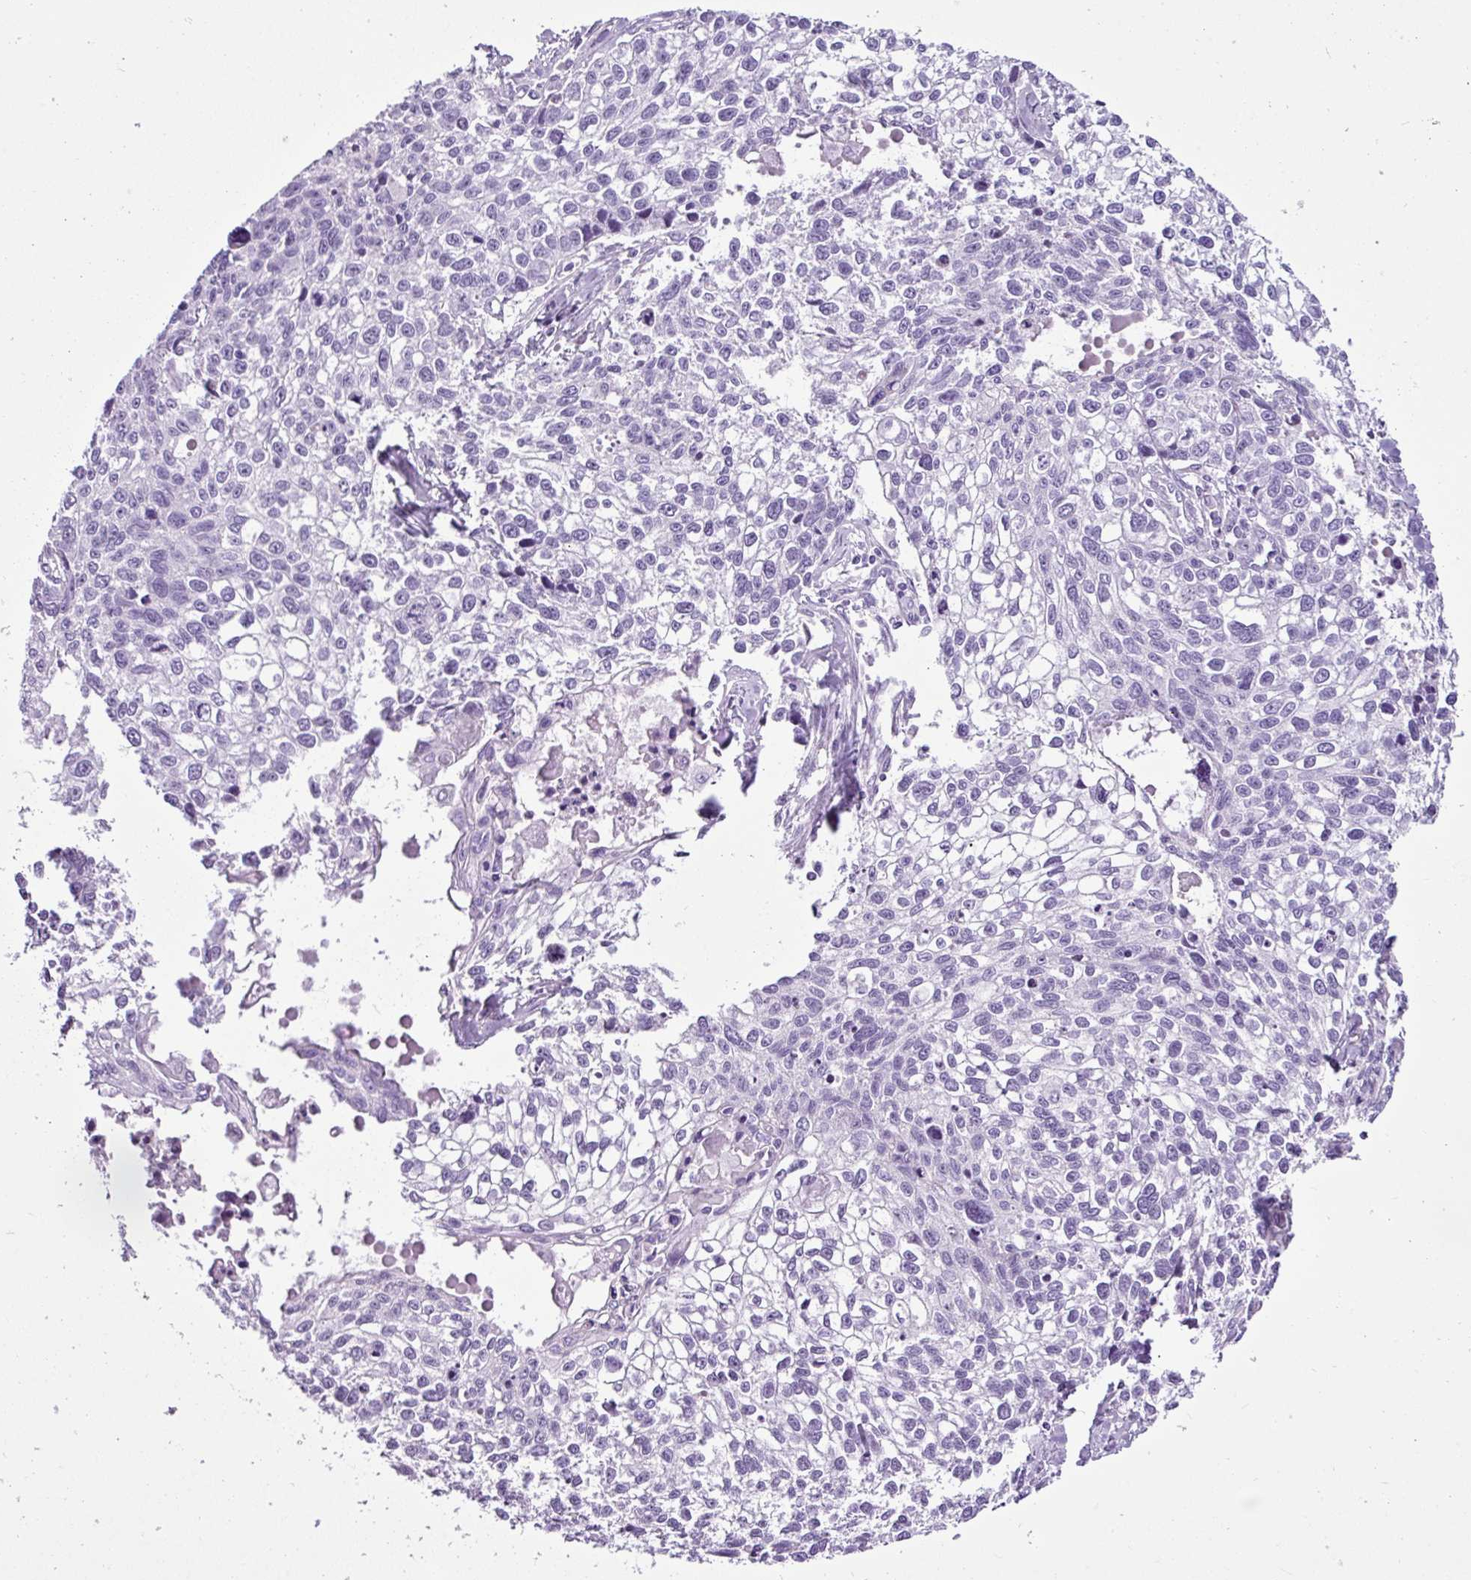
{"staining": {"intensity": "negative", "quantity": "none", "location": "none"}, "tissue": "lung cancer", "cell_type": "Tumor cells", "image_type": "cancer", "snomed": [{"axis": "morphology", "description": "Squamous cell carcinoma, NOS"}, {"axis": "topography", "description": "Lung"}], "caption": "Tumor cells show no significant protein staining in squamous cell carcinoma (lung).", "gene": "LILRB4", "patient": {"sex": "male", "age": 74}}